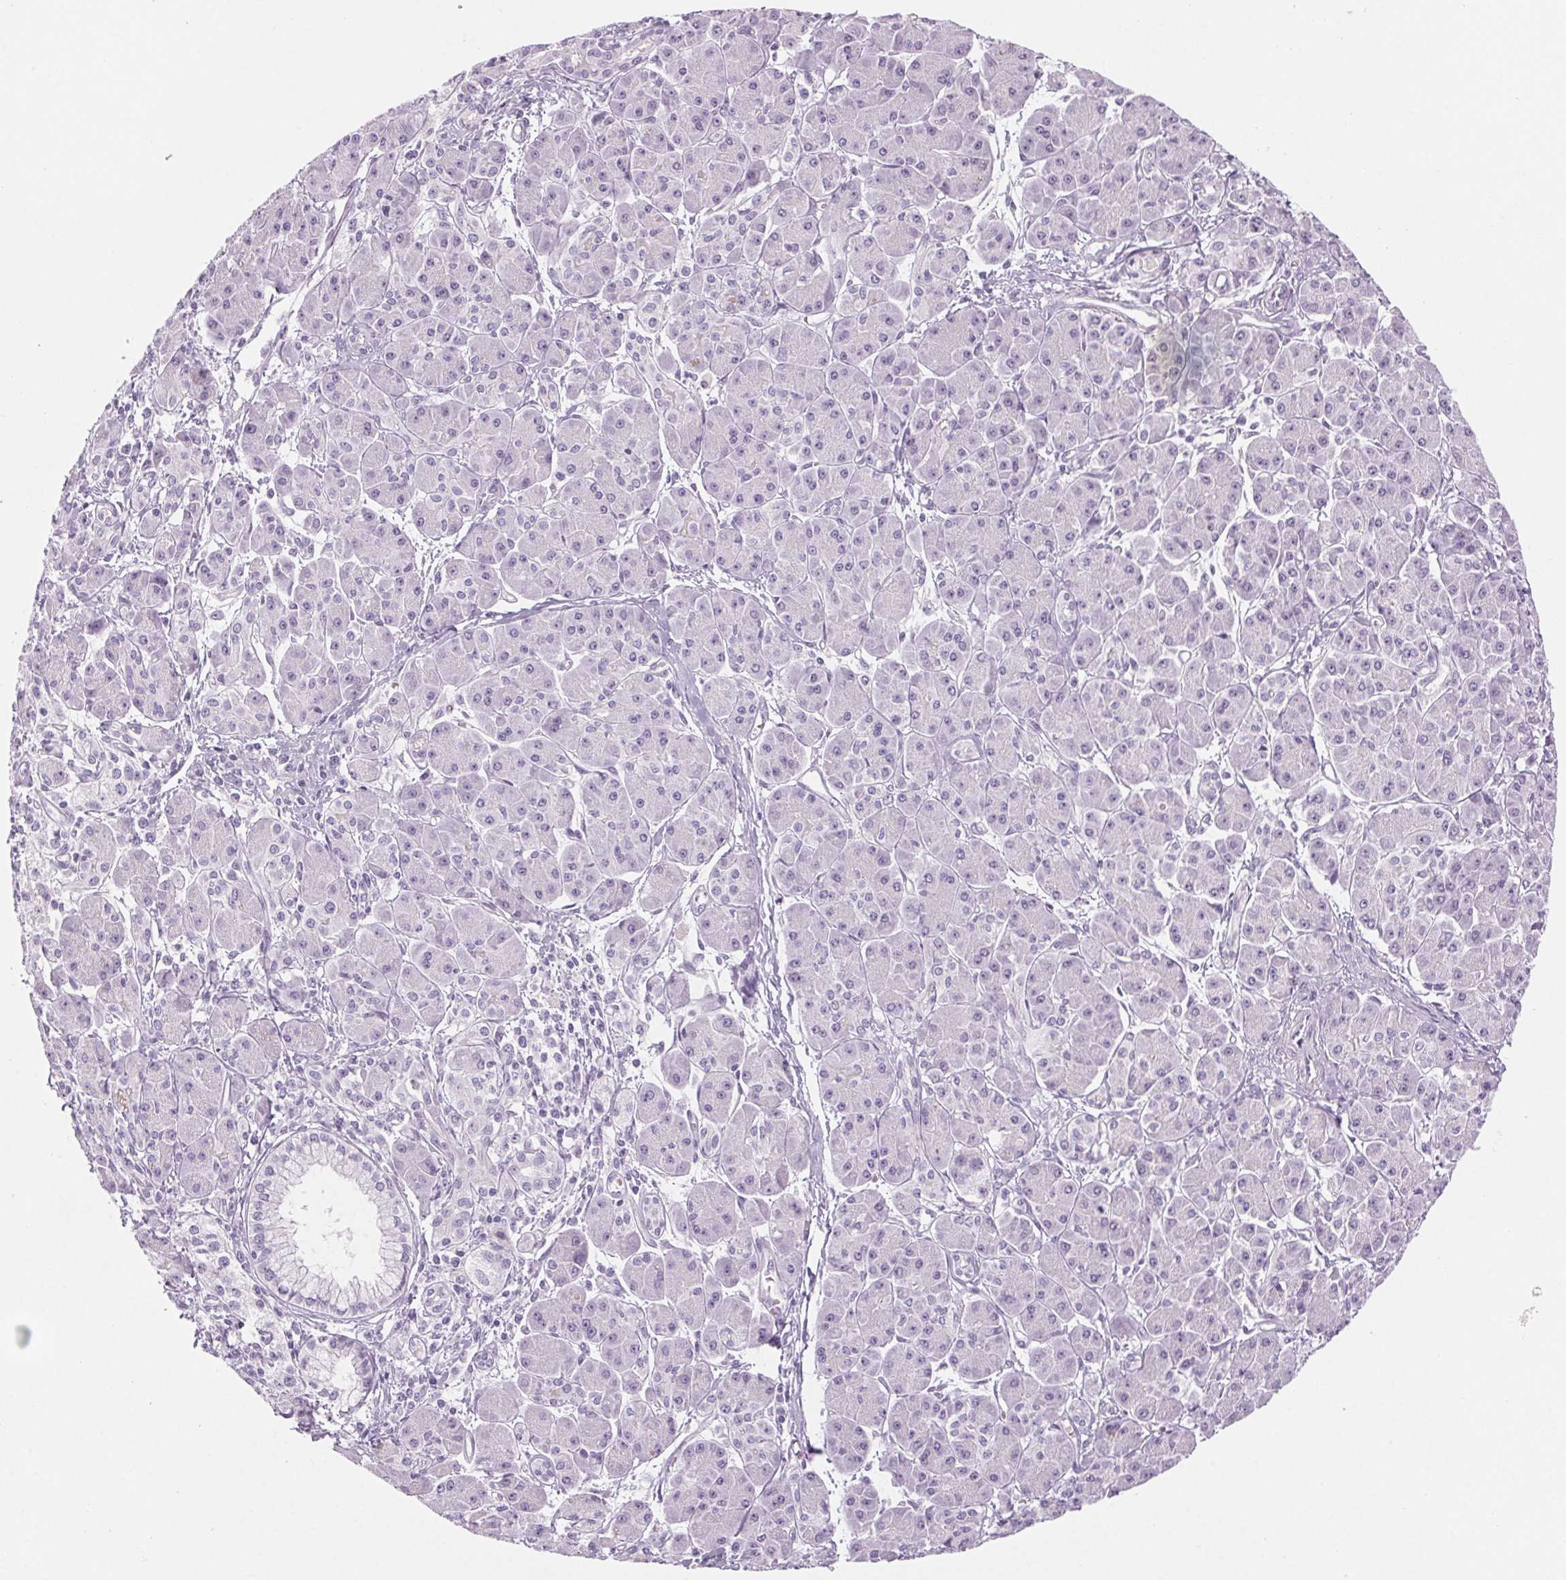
{"staining": {"intensity": "negative", "quantity": "none", "location": "none"}, "tissue": "pancreatic cancer", "cell_type": "Tumor cells", "image_type": "cancer", "snomed": [{"axis": "morphology", "description": "Adenocarcinoma, NOS"}, {"axis": "topography", "description": "Pancreas"}], "caption": "The histopathology image reveals no significant positivity in tumor cells of pancreatic cancer (adenocarcinoma). (Brightfield microscopy of DAB immunohistochemistry (IHC) at high magnification).", "gene": "LRP2", "patient": {"sex": "male", "age": 70}}